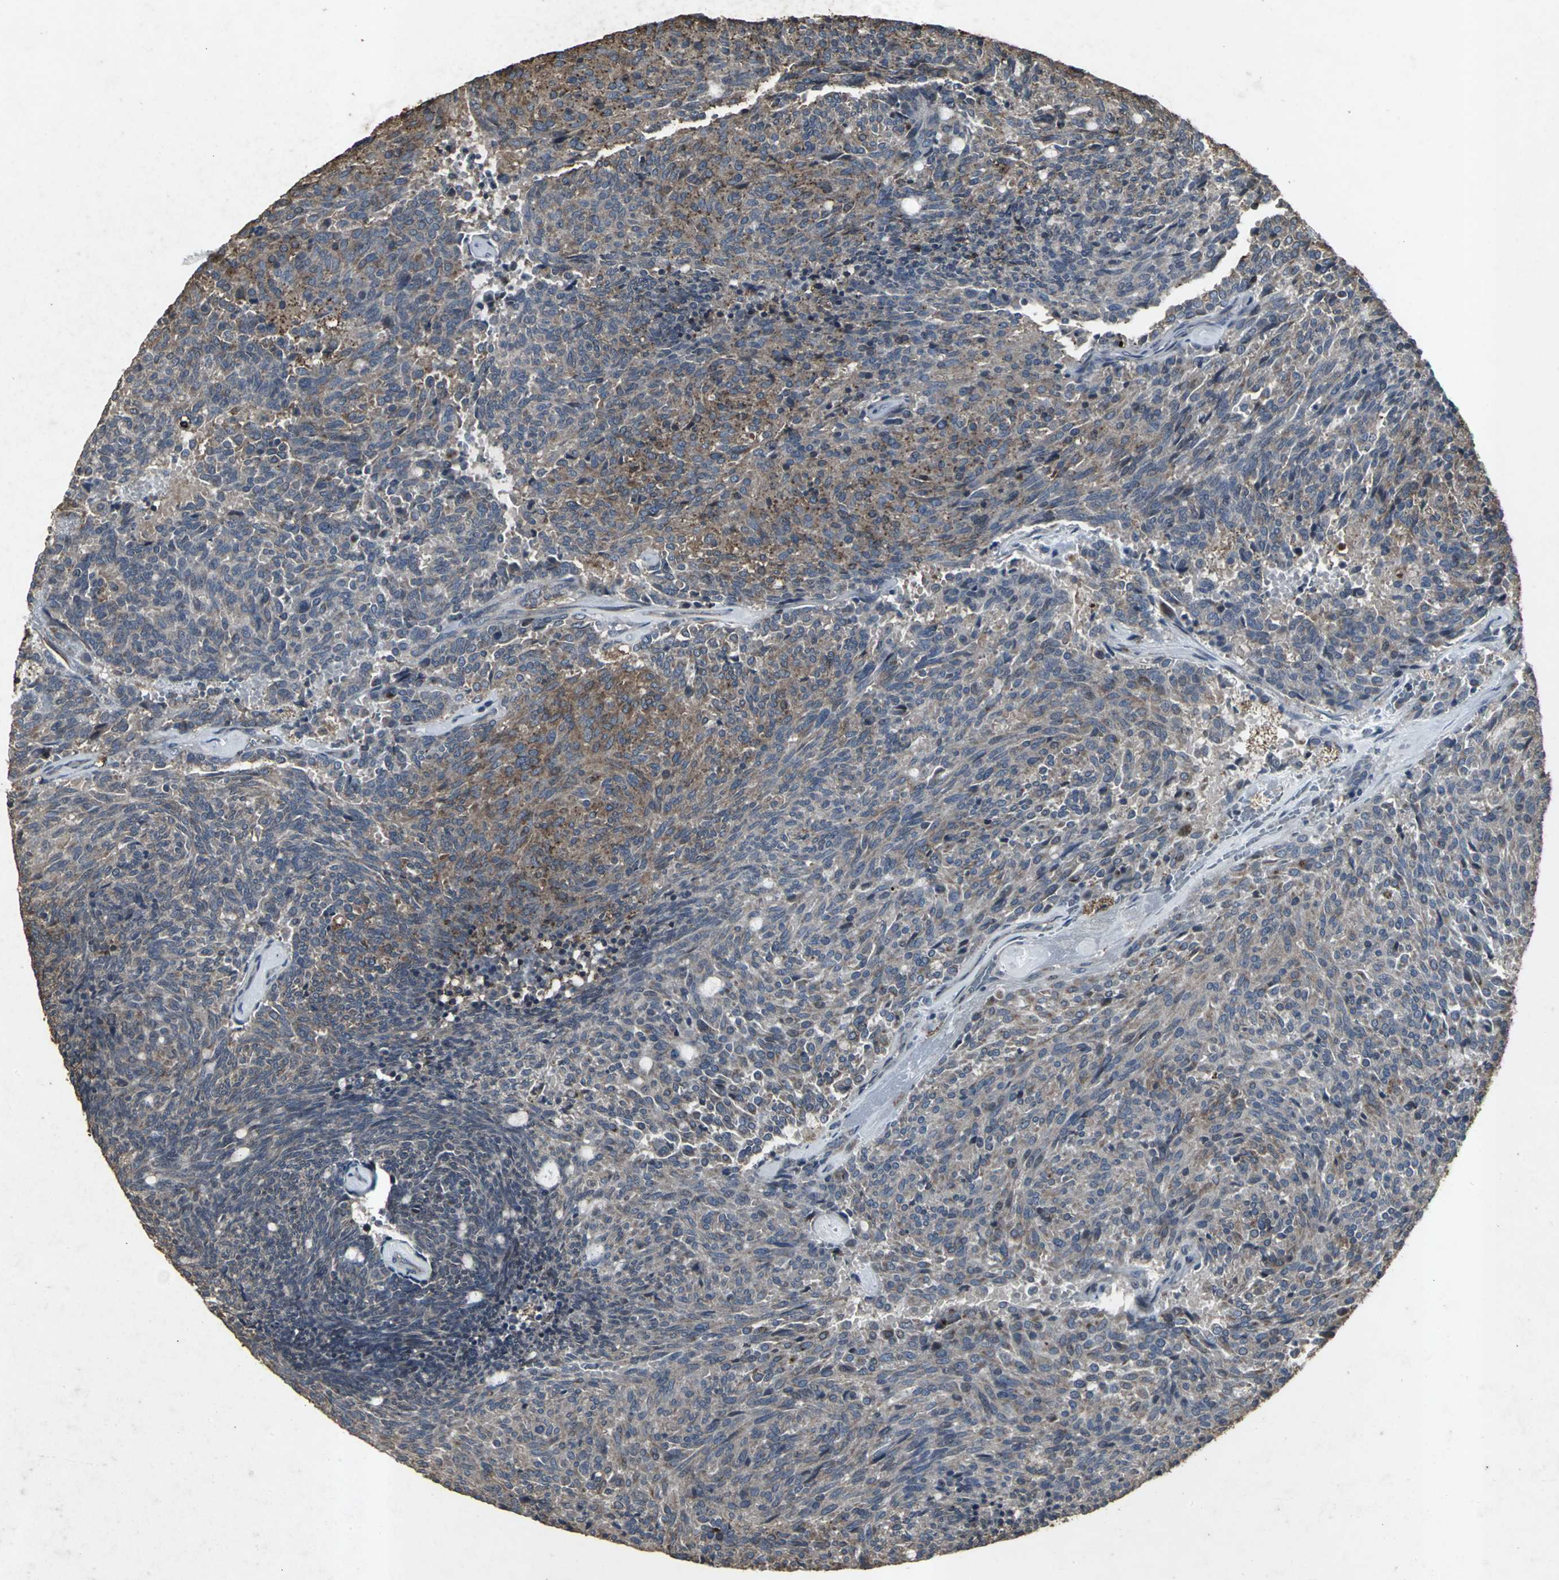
{"staining": {"intensity": "strong", "quantity": "25%-75%", "location": "cytoplasmic/membranous"}, "tissue": "carcinoid", "cell_type": "Tumor cells", "image_type": "cancer", "snomed": [{"axis": "morphology", "description": "Carcinoid, malignant, NOS"}, {"axis": "topography", "description": "Pancreas"}], "caption": "Carcinoid stained for a protein (brown) reveals strong cytoplasmic/membranous positive positivity in approximately 25%-75% of tumor cells.", "gene": "CCR9", "patient": {"sex": "female", "age": 54}}